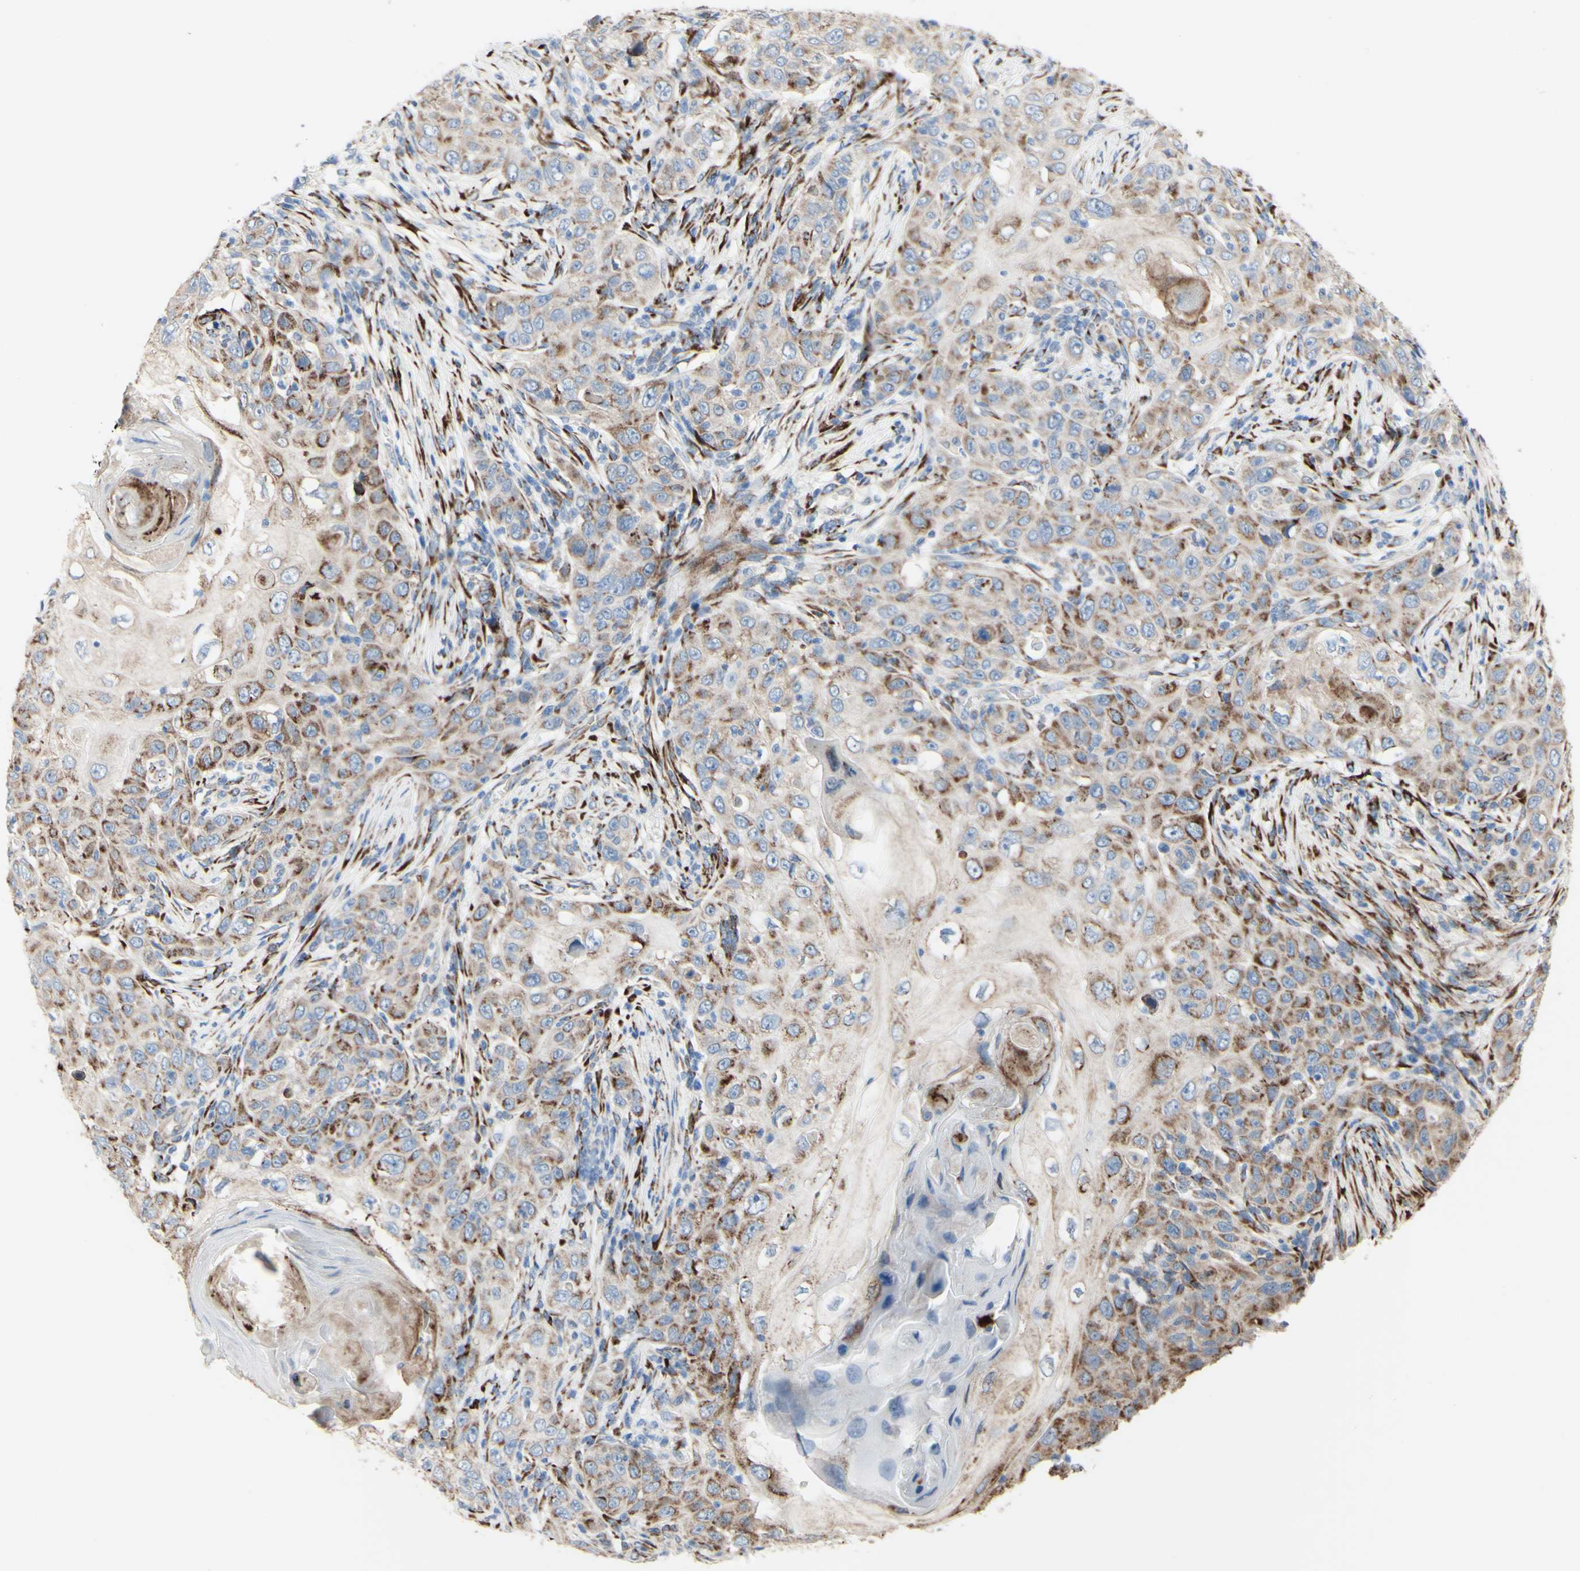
{"staining": {"intensity": "moderate", "quantity": ">75%", "location": "cytoplasmic/membranous"}, "tissue": "skin cancer", "cell_type": "Tumor cells", "image_type": "cancer", "snomed": [{"axis": "morphology", "description": "Squamous cell carcinoma, NOS"}, {"axis": "topography", "description": "Skin"}], "caption": "A micrograph of skin cancer (squamous cell carcinoma) stained for a protein demonstrates moderate cytoplasmic/membranous brown staining in tumor cells.", "gene": "AGPAT5", "patient": {"sex": "female", "age": 88}}